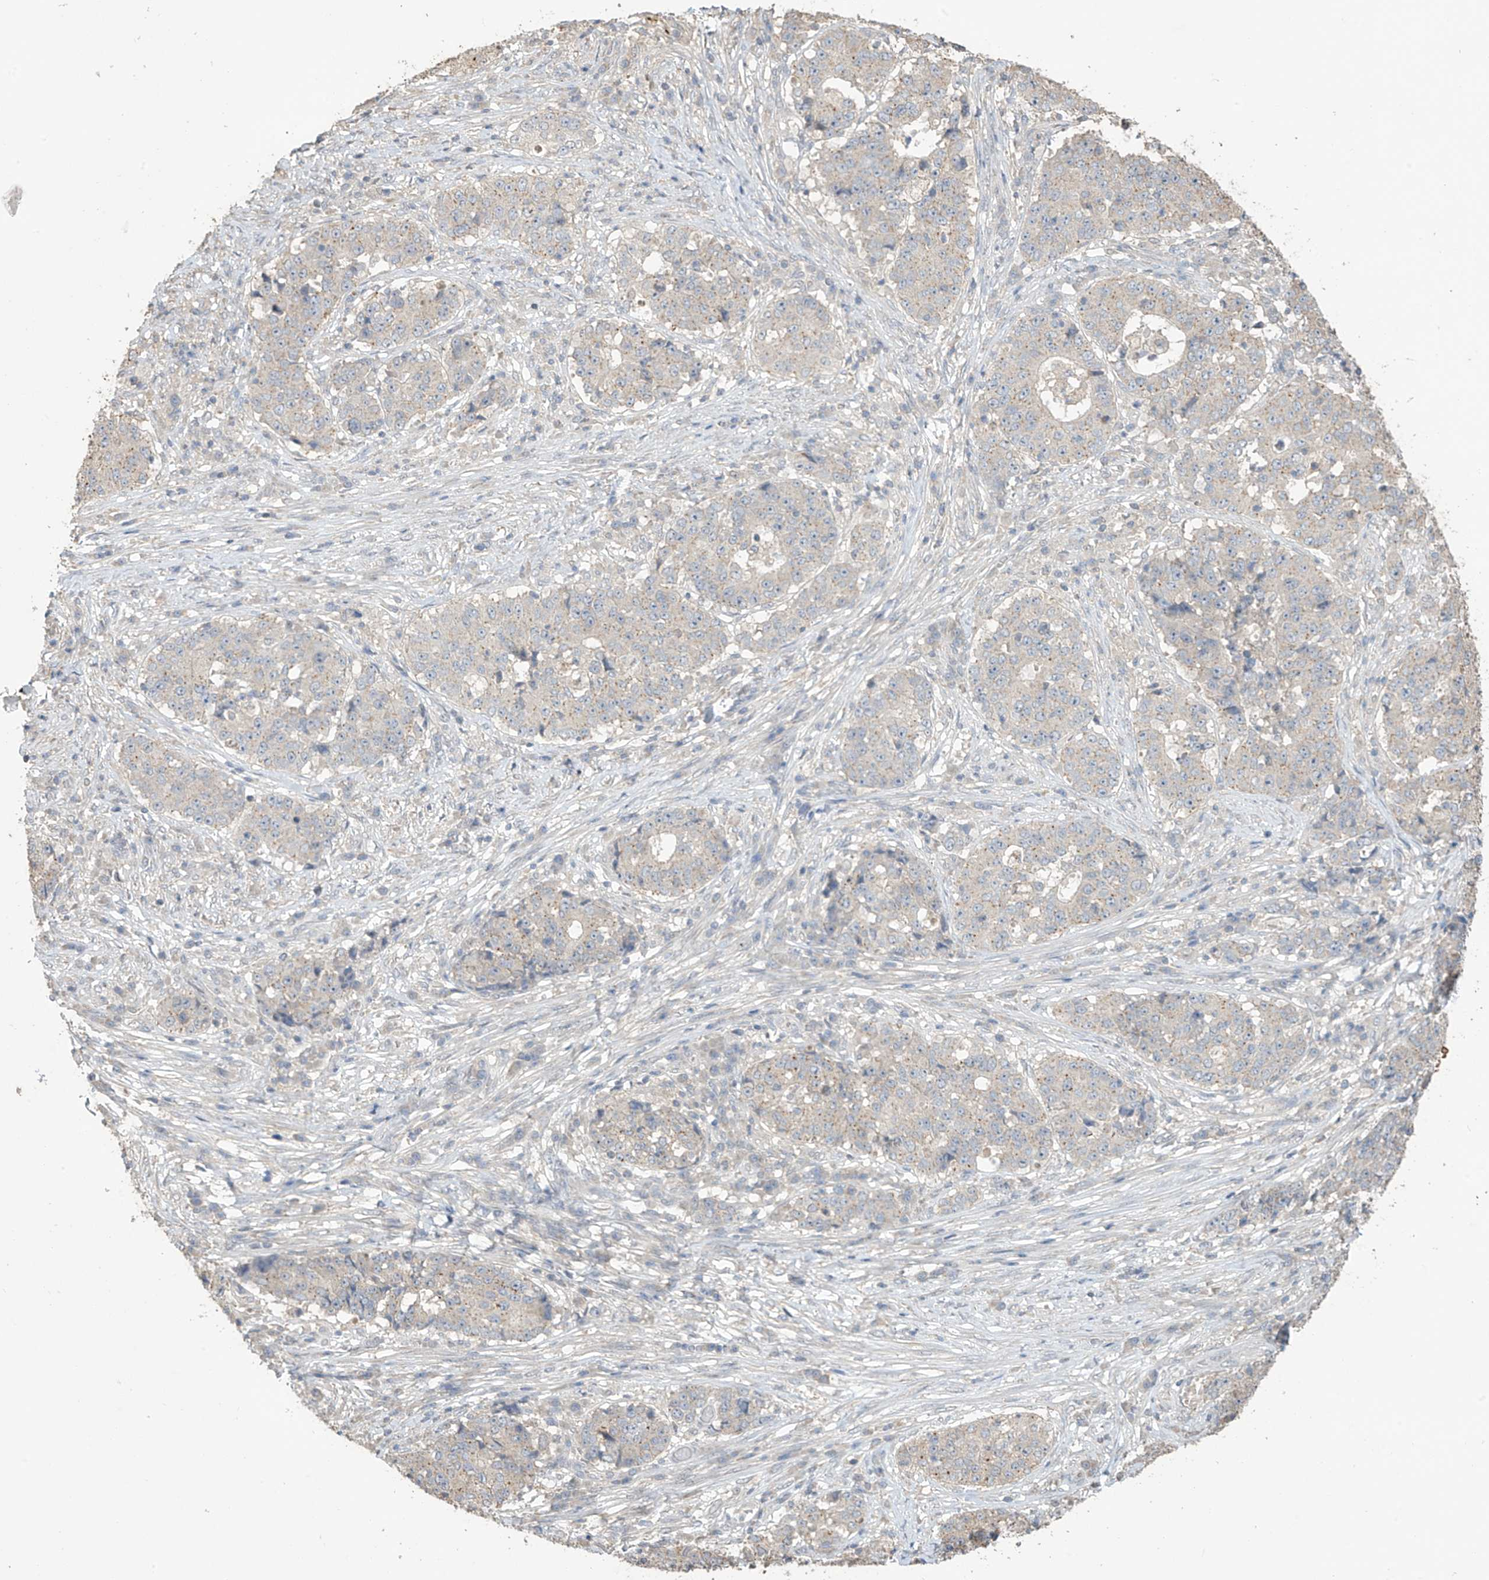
{"staining": {"intensity": "weak", "quantity": "25%-75%", "location": "cytoplasmic/membranous"}, "tissue": "stomach cancer", "cell_type": "Tumor cells", "image_type": "cancer", "snomed": [{"axis": "morphology", "description": "Adenocarcinoma, NOS"}, {"axis": "topography", "description": "Stomach"}], "caption": "Human stomach cancer stained with a protein marker reveals weak staining in tumor cells.", "gene": "SLFN14", "patient": {"sex": "male", "age": 59}}